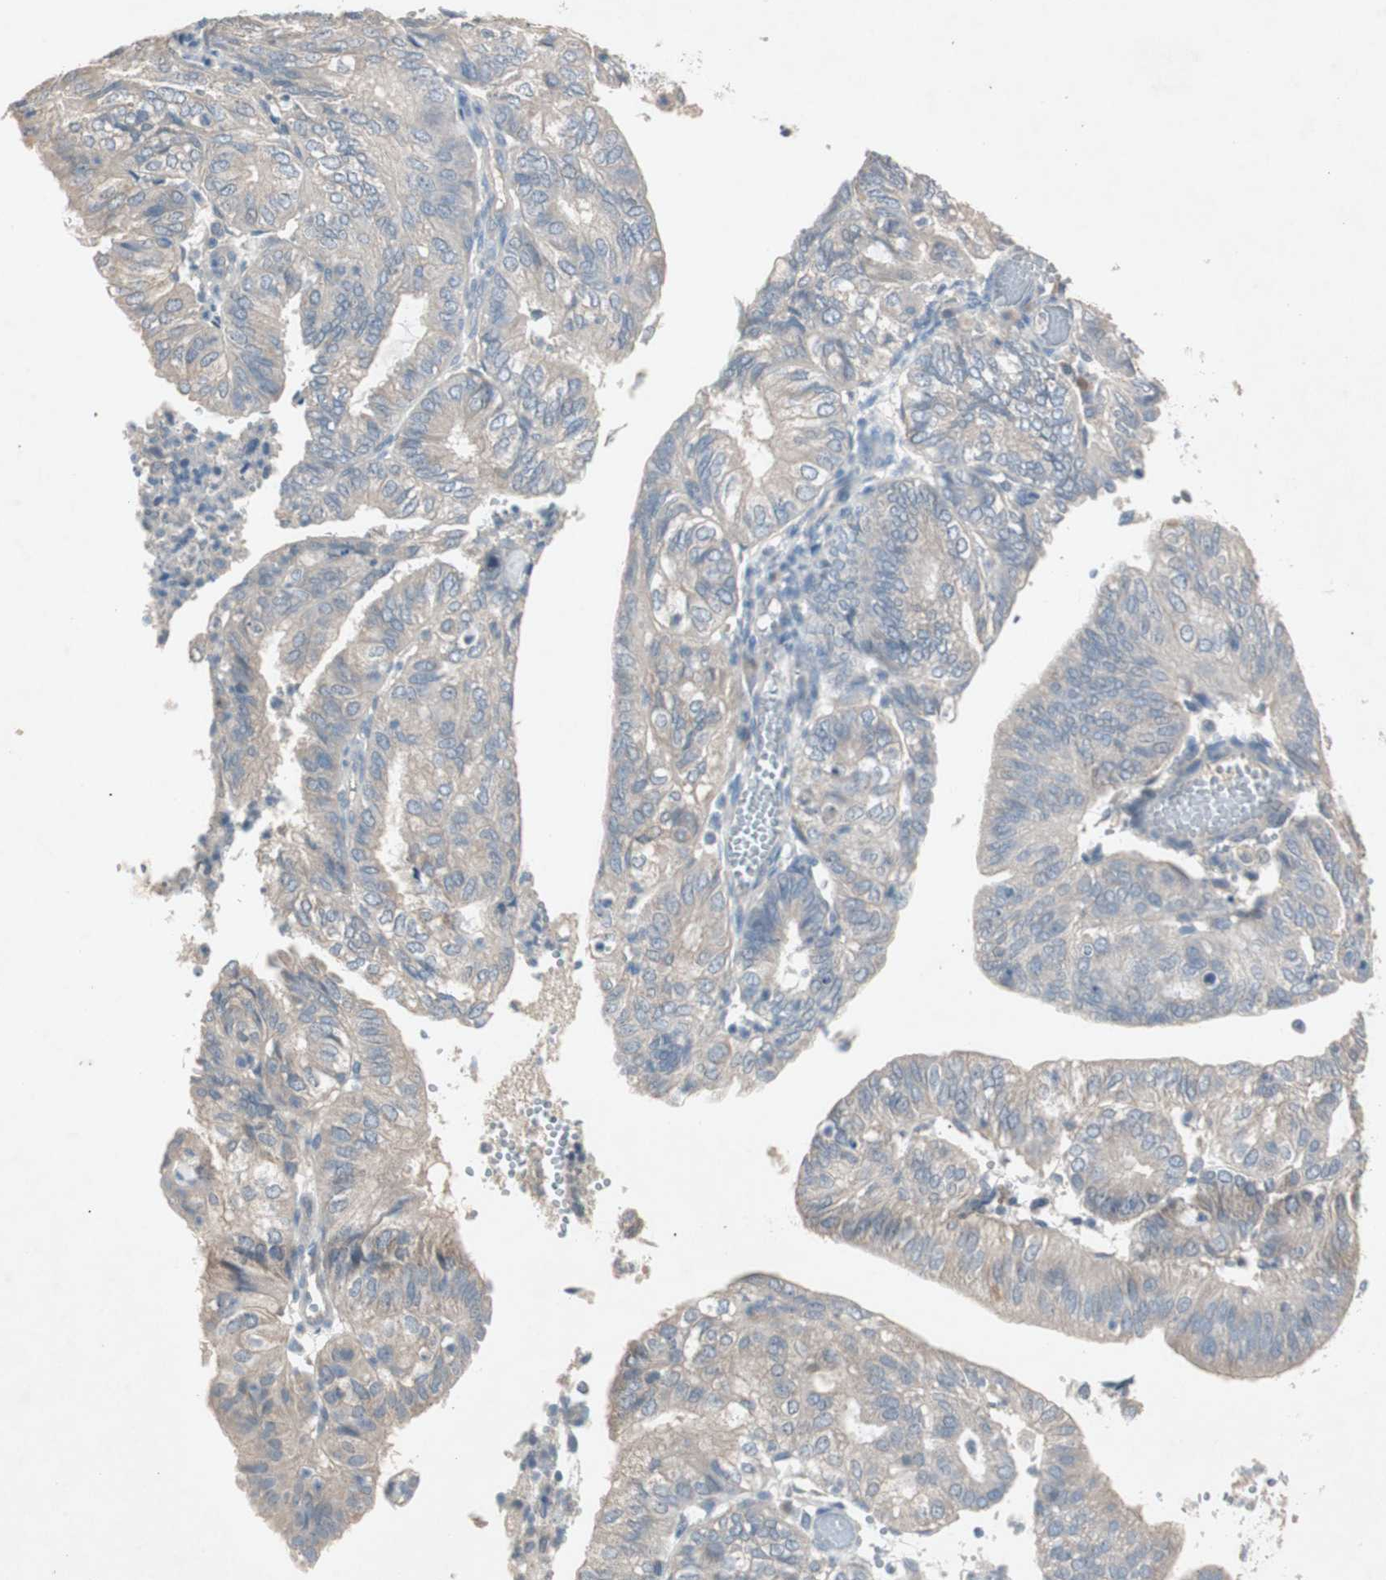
{"staining": {"intensity": "weak", "quantity": "25%-75%", "location": "cytoplasmic/membranous"}, "tissue": "endometrial cancer", "cell_type": "Tumor cells", "image_type": "cancer", "snomed": [{"axis": "morphology", "description": "Adenocarcinoma, NOS"}, {"axis": "topography", "description": "Uterus"}], "caption": "Weak cytoplasmic/membranous protein expression is present in about 25%-75% of tumor cells in endometrial cancer (adenocarcinoma).", "gene": "KHK", "patient": {"sex": "female", "age": 60}}